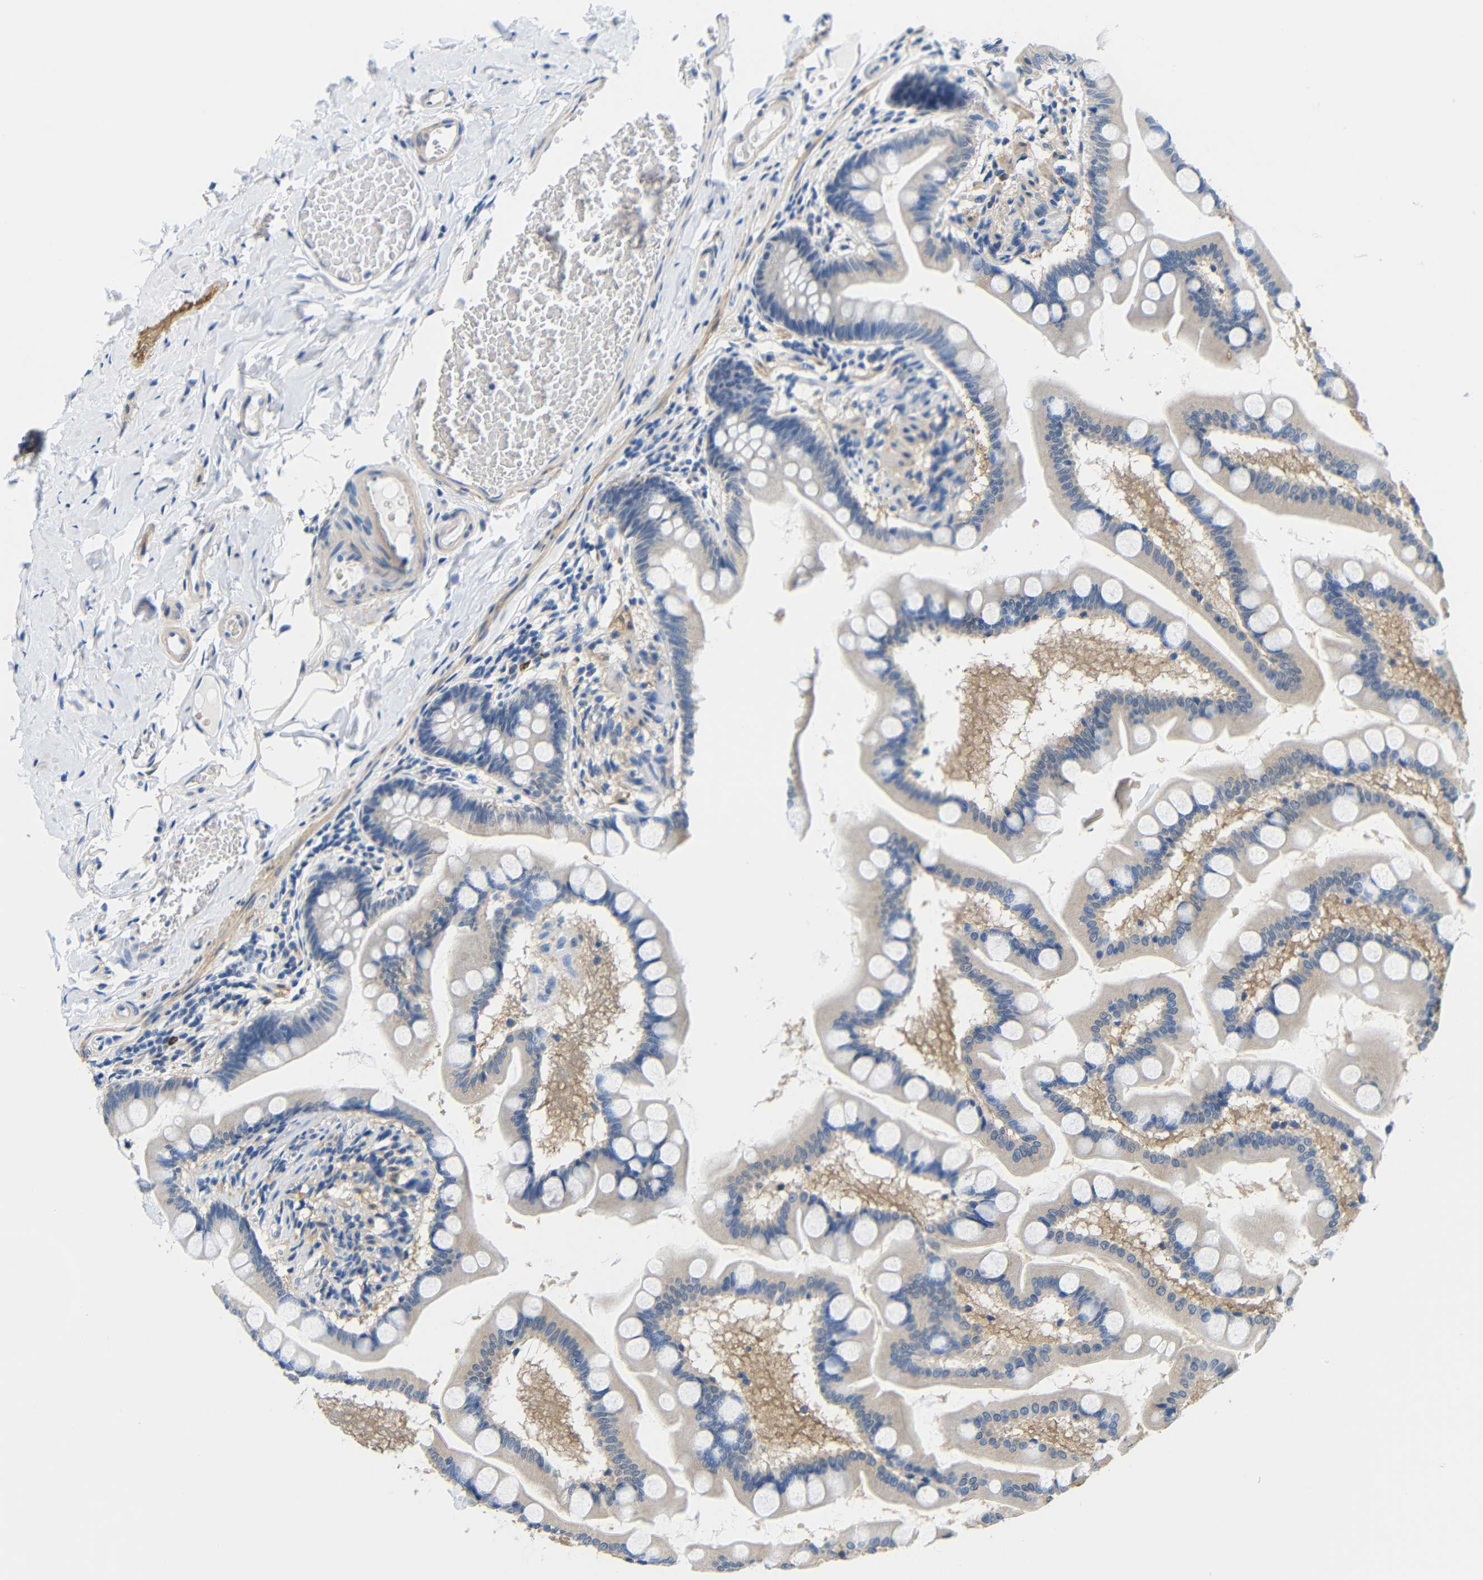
{"staining": {"intensity": "negative", "quantity": "none", "location": "none"}, "tissue": "small intestine", "cell_type": "Glandular cells", "image_type": "normal", "snomed": [{"axis": "morphology", "description": "Normal tissue, NOS"}, {"axis": "topography", "description": "Small intestine"}], "caption": "Glandular cells are negative for brown protein staining in normal small intestine. (DAB immunohistochemistry (IHC) visualized using brightfield microscopy, high magnification).", "gene": "NEGR1", "patient": {"sex": "male", "age": 41}}